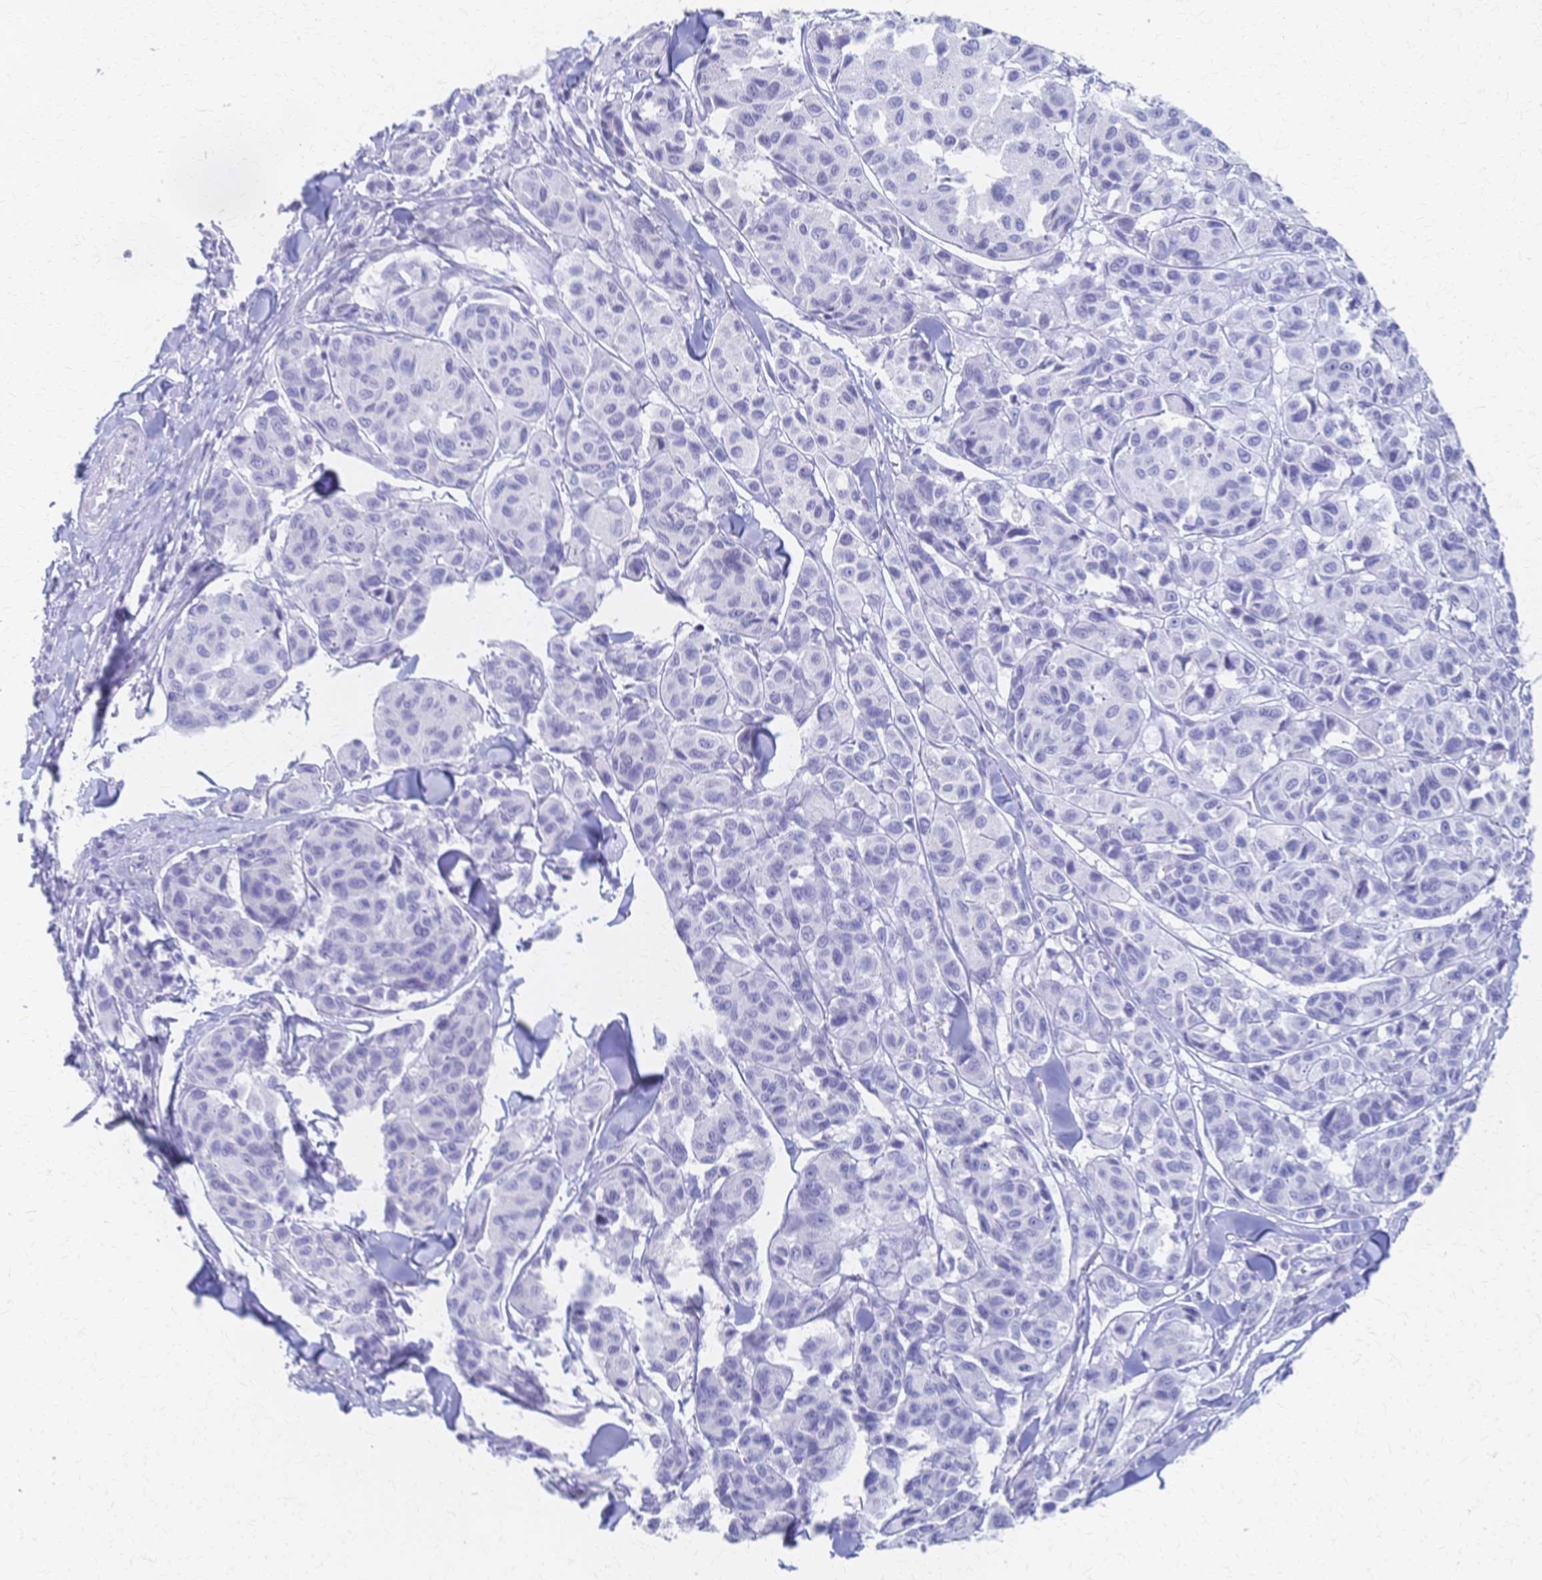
{"staining": {"intensity": "negative", "quantity": "none", "location": "none"}, "tissue": "melanoma", "cell_type": "Tumor cells", "image_type": "cancer", "snomed": [{"axis": "morphology", "description": "Malignant melanoma, NOS"}, {"axis": "topography", "description": "Skin"}], "caption": "Image shows no protein positivity in tumor cells of melanoma tissue.", "gene": "CYB5A", "patient": {"sex": "female", "age": 66}}